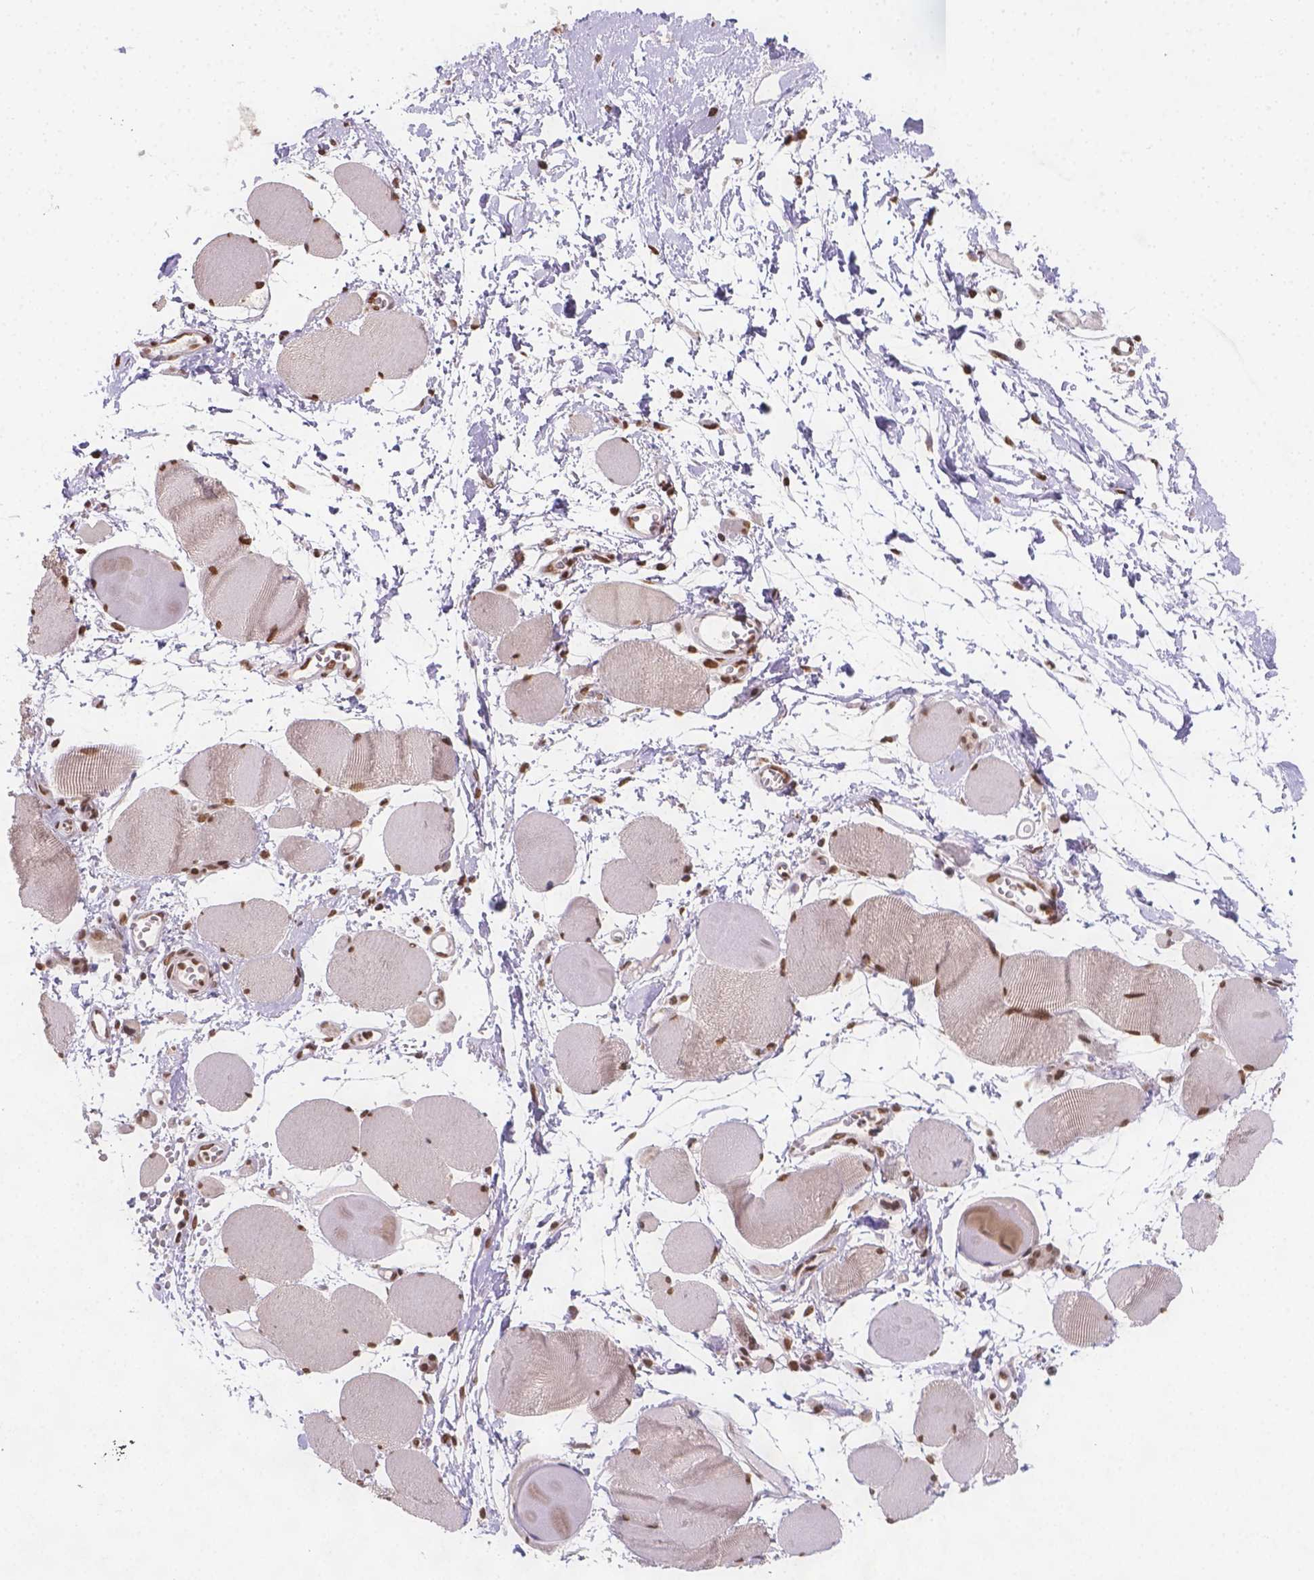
{"staining": {"intensity": "strong", "quantity": ">75%", "location": "nuclear"}, "tissue": "skeletal muscle", "cell_type": "Myocytes", "image_type": "normal", "snomed": [{"axis": "morphology", "description": "Normal tissue, NOS"}, {"axis": "topography", "description": "Skeletal muscle"}], "caption": "Immunohistochemical staining of benign human skeletal muscle shows >75% levels of strong nuclear protein staining in approximately >75% of myocytes.", "gene": "FANCE", "patient": {"sex": "female", "age": 75}}